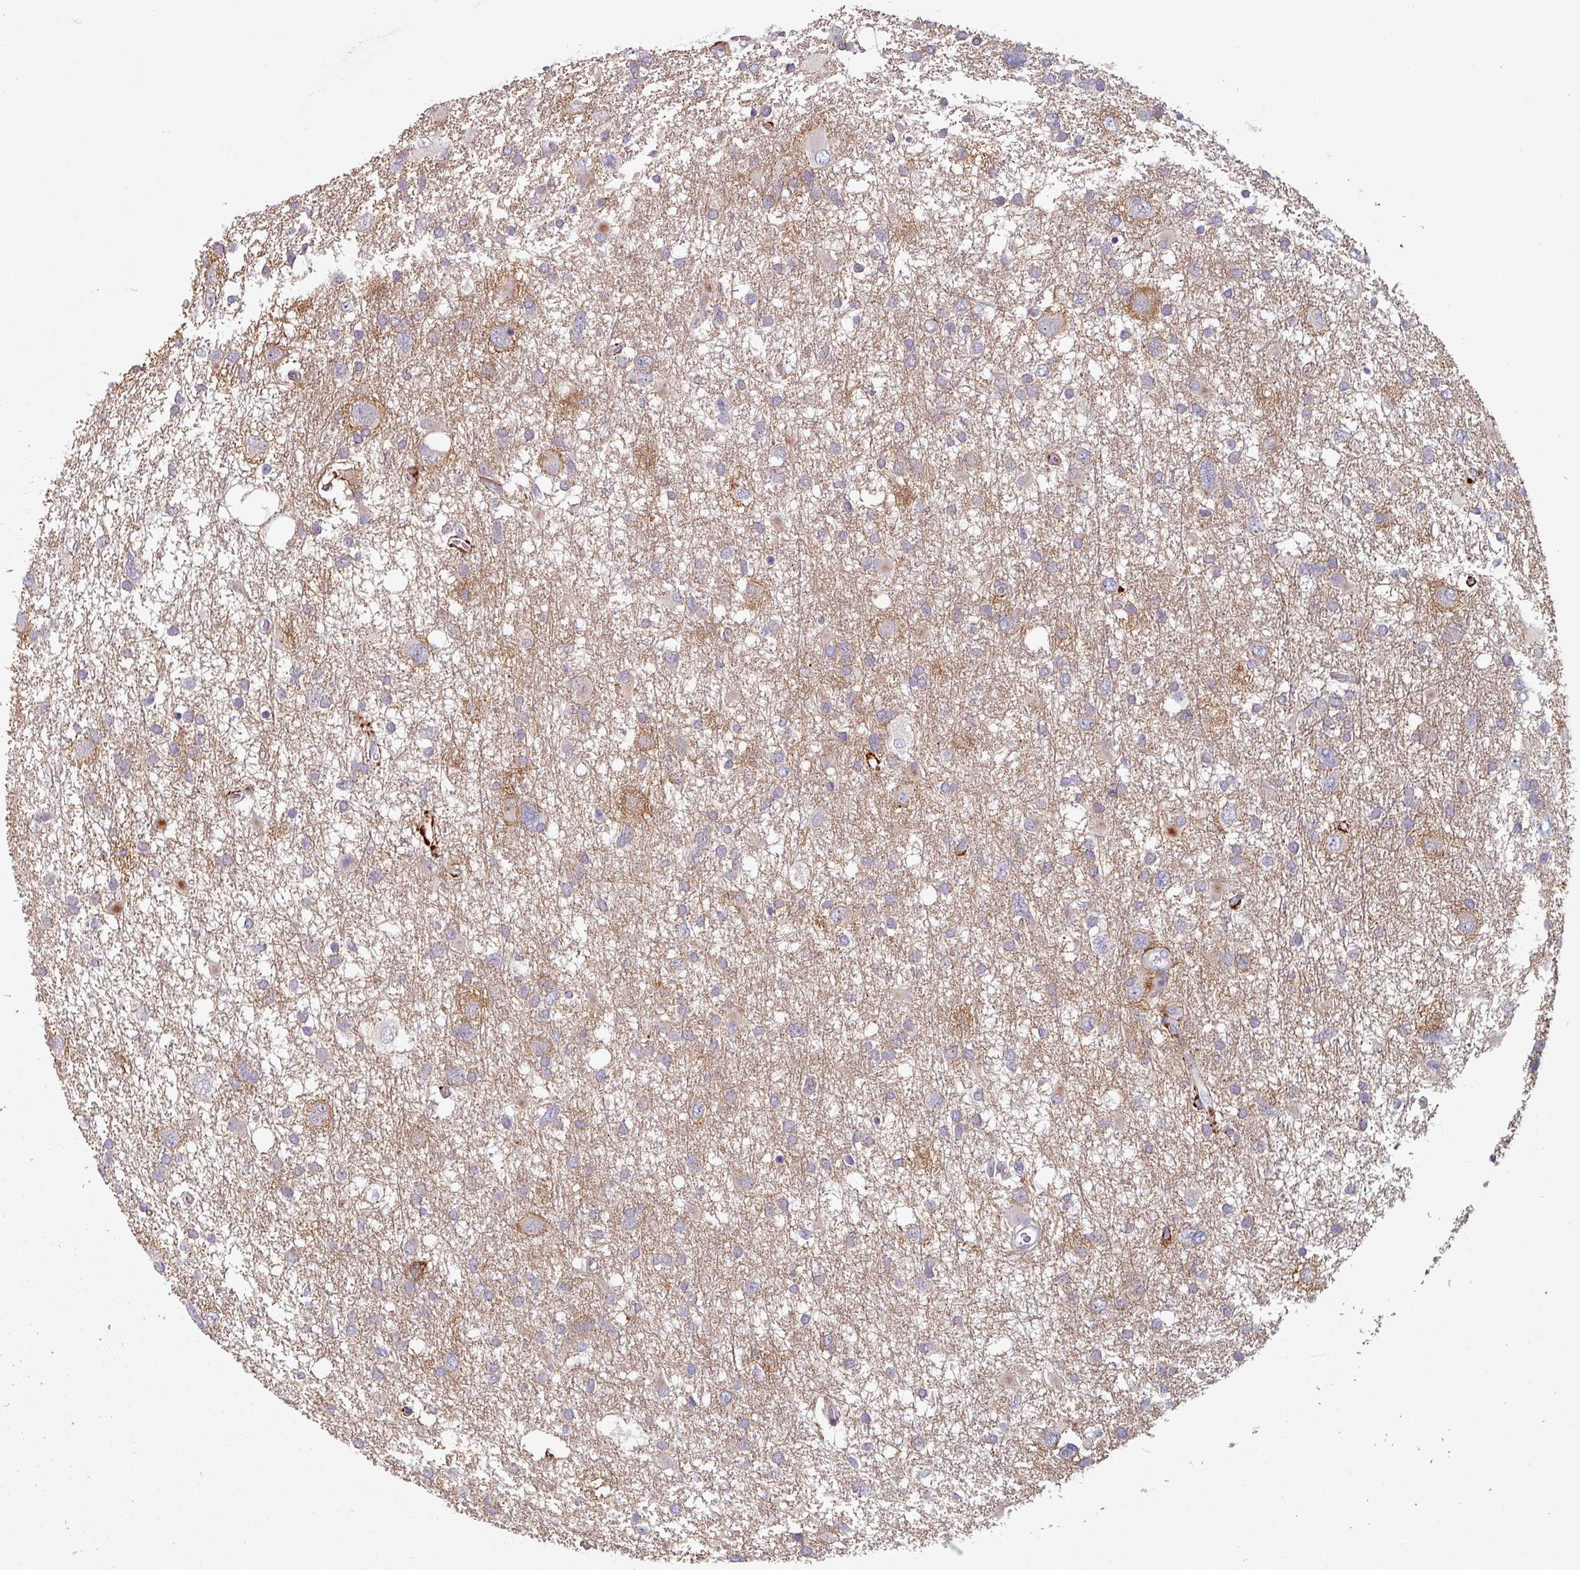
{"staining": {"intensity": "negative", "quantity": "none", "location": "none"}, "tissue": "glioma", "cell_type": "Tumor cells", "image_type": "cancer", "snomed": [{"axis": "morphology", "description": "Glioma, malignant, High grade"}, {"axis": "topography", "description": "Brain"}], "caption": "Tumor cells show no significant protein positivity in glioma.", "gene": "CYB5RL", "patient": {"sex": "male", "age": 61}}